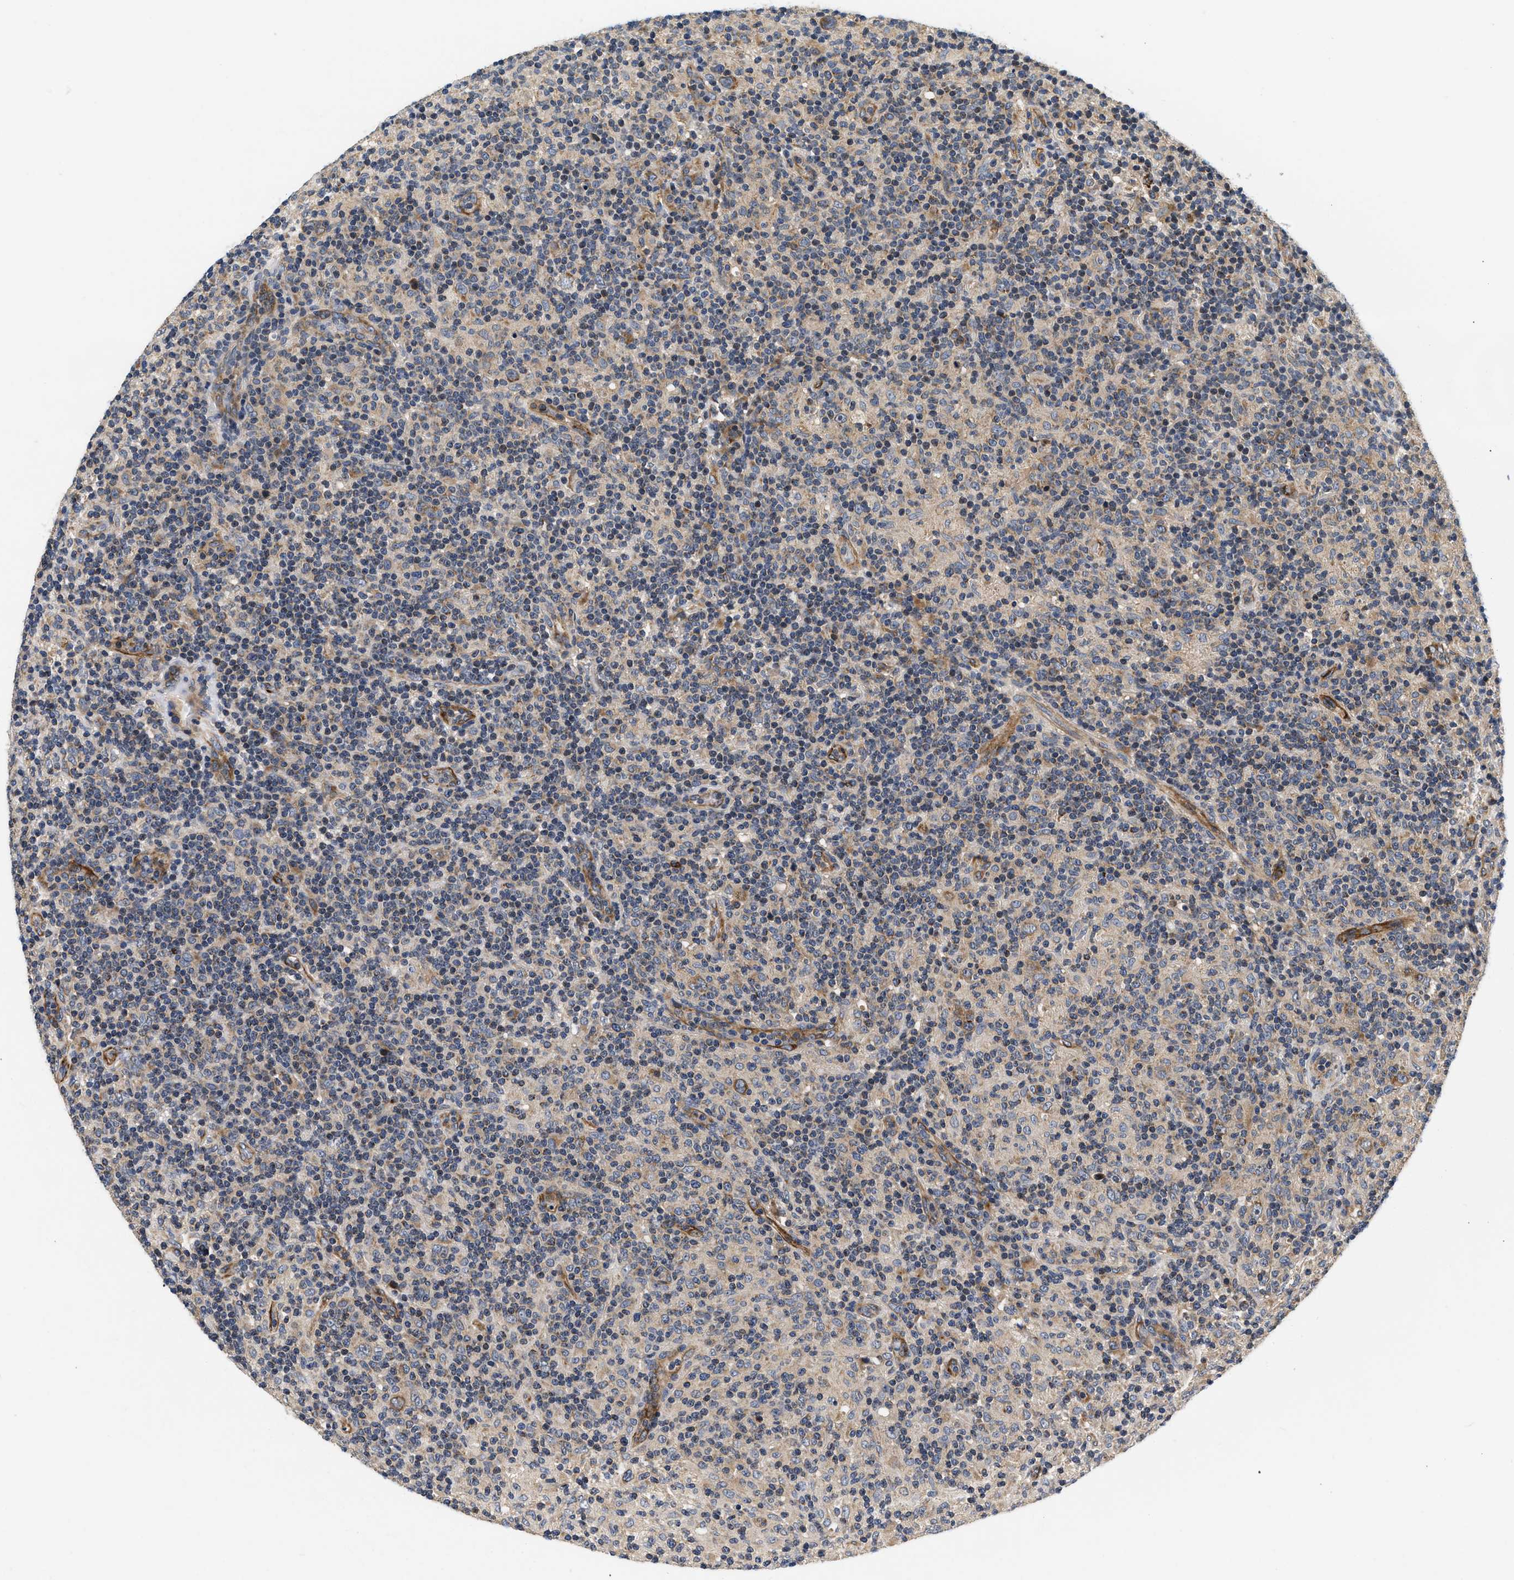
{"staining": {"intensity": "strong", "quantity": "25%-75%", "location": "cytoplasmic/membranous"}, "tissue": "lymphoma", "cell_type": "Tumor cells", "image_type": "cancer", "snomed": [{"axis": "morphology", "description": "Hodgkin's disease, NOS"}, {"axis": "topography", "description": "Lymph node"}], "caption": "Immunohistochemical staining of human Hodgkin's disease displays high levels of strong cytoplasmic/membranous staining in about 25%-75% of tumor cells.", "gene": "NME6", "patient": {"sex": "male", "age": 70}}